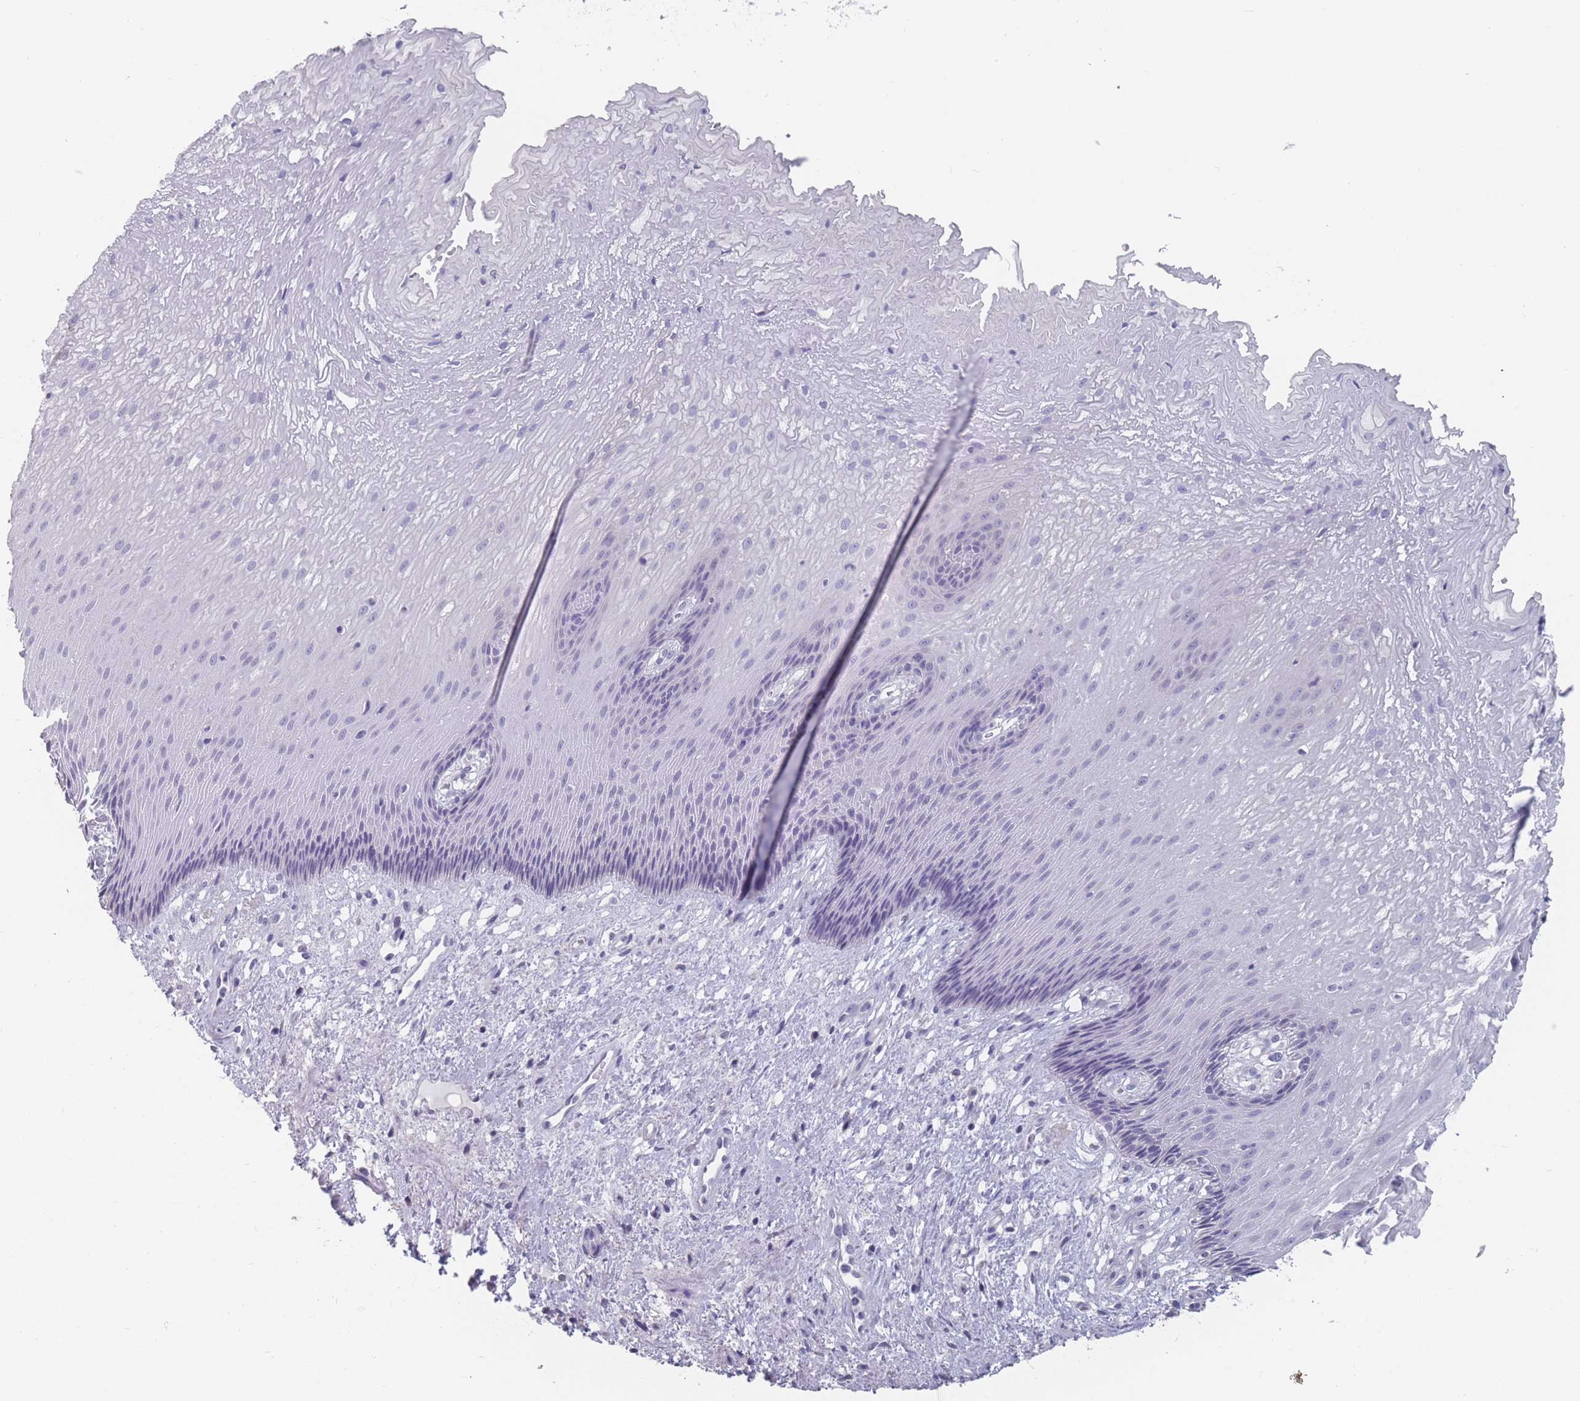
{"staining": {"intensity": "negative", "quantity": "none", "location": "none"}, "tissue": "esophagus", "cell_type": "Squamous epithelial cells", "image_type": "normal", "snomed": [{"axis": "morphology", "description": "Normal tissue, NOS"}, {"axis": "topography", "description": "Esophagus"}], "caption": "A micrograph of esophagus stained for a protein exhibits no brown staining in squamous epithelial cells. (Brightfield microscopy of DAB immunohistochemistry at high magnification).", "gene": "CYP51A1", "patient": {"sex": "male", "age": 60}}